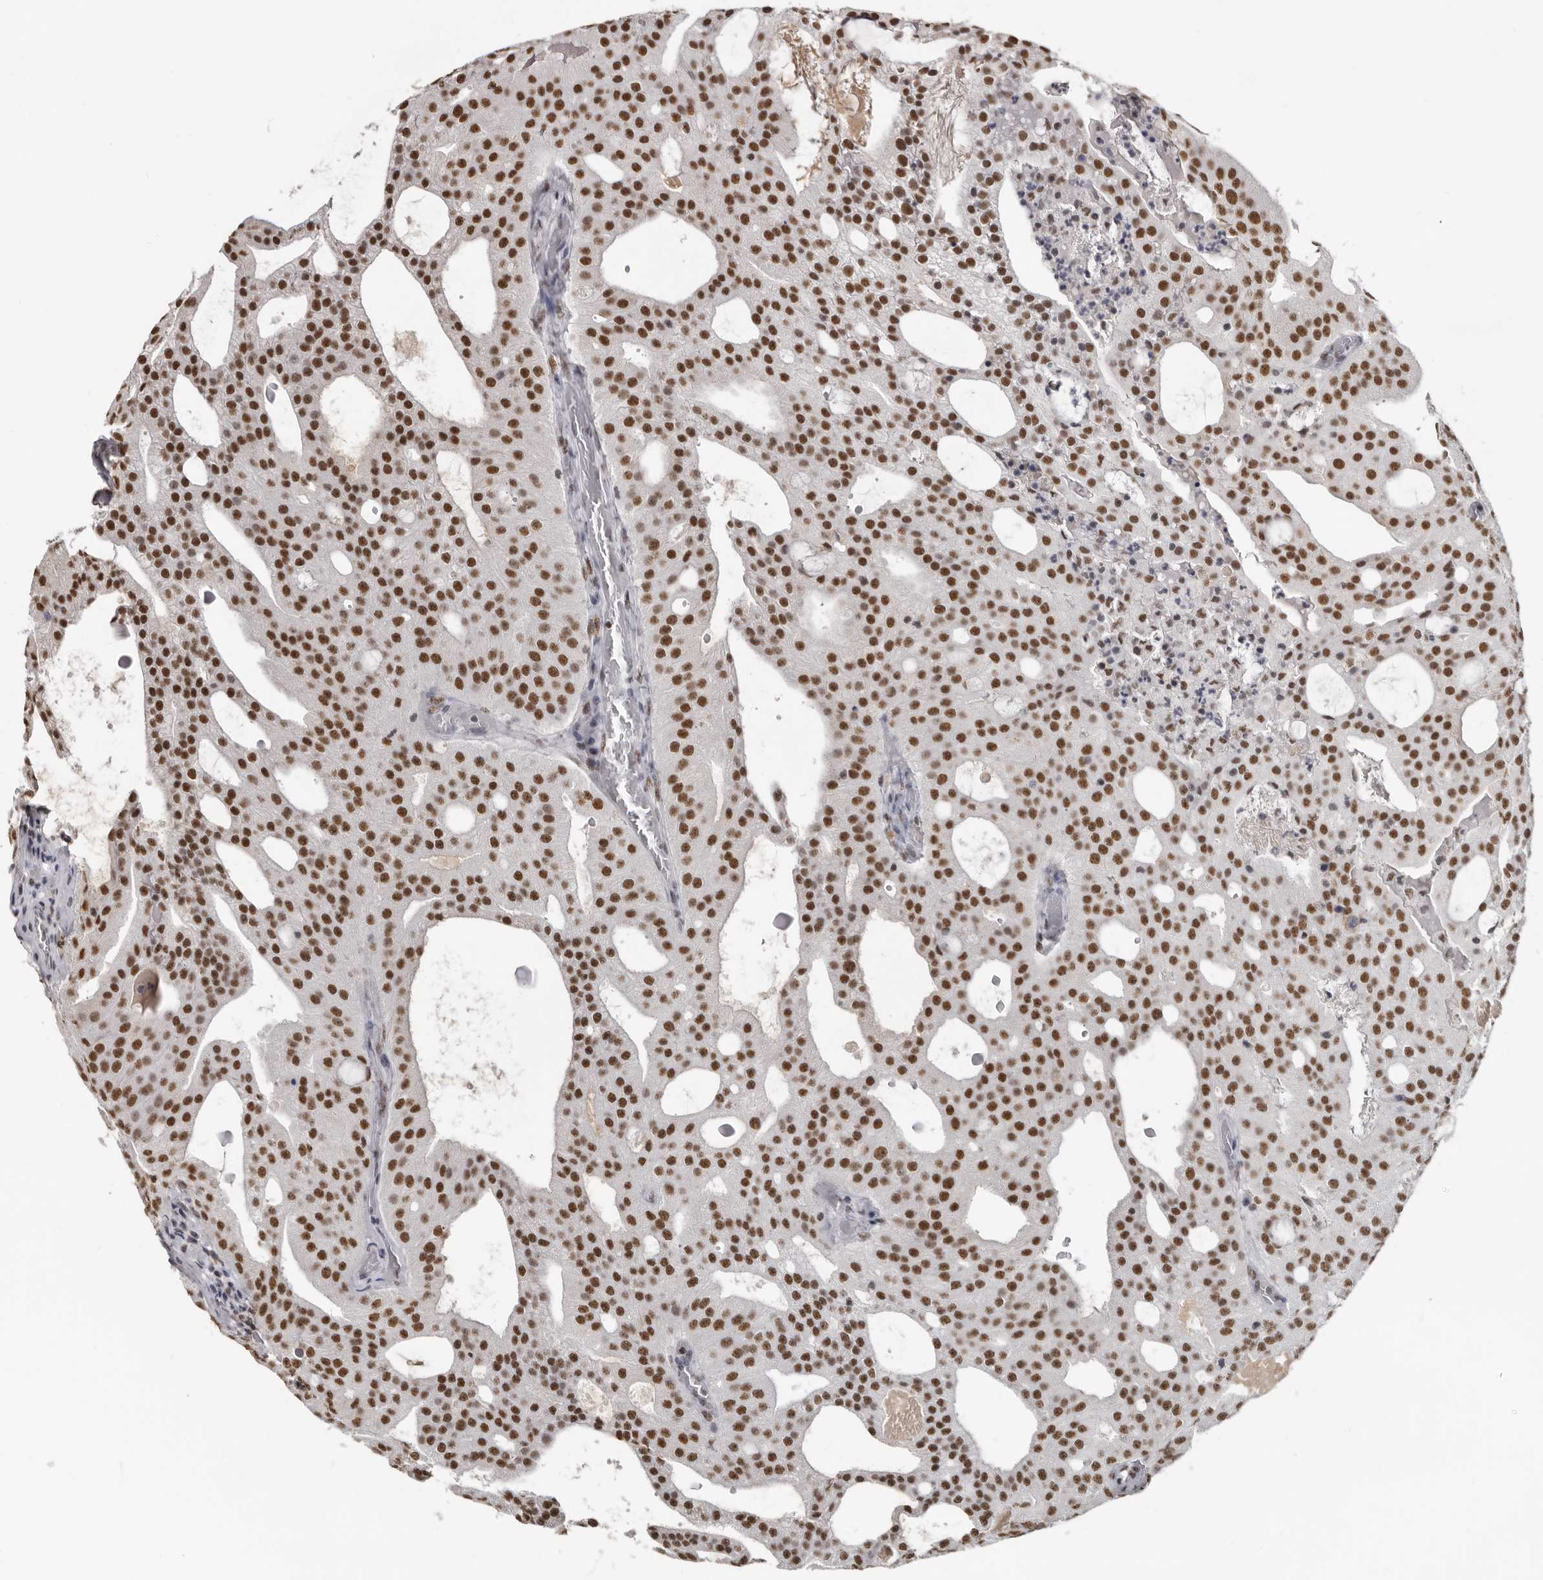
{"staining": {"intensity": "strong", "quantity": ">75%", "location": "nuclear"}, "tissue": "prostate cancer", "cell_type": "Tumor cells", "image_type": "cancer", "snomed": [{"axis": "morphology", "description": "Adenocarcinoma, Medium grade"}, {"axis": "topography", "description": "Prostate"}], "caption": "Immunohistochemistry (IHC) micrograph of neoplastic tissue: human adenocarcinoma (medium-grade) (prostate) stained using immunohistochemistry (IHC) reveals high levels of strong protein expression localized specifically in the nuclear of tumor cells, appearing as a nuclear brown color.", "gene": "SCAF4", "patient": {"sex": "male", "age": 88}}